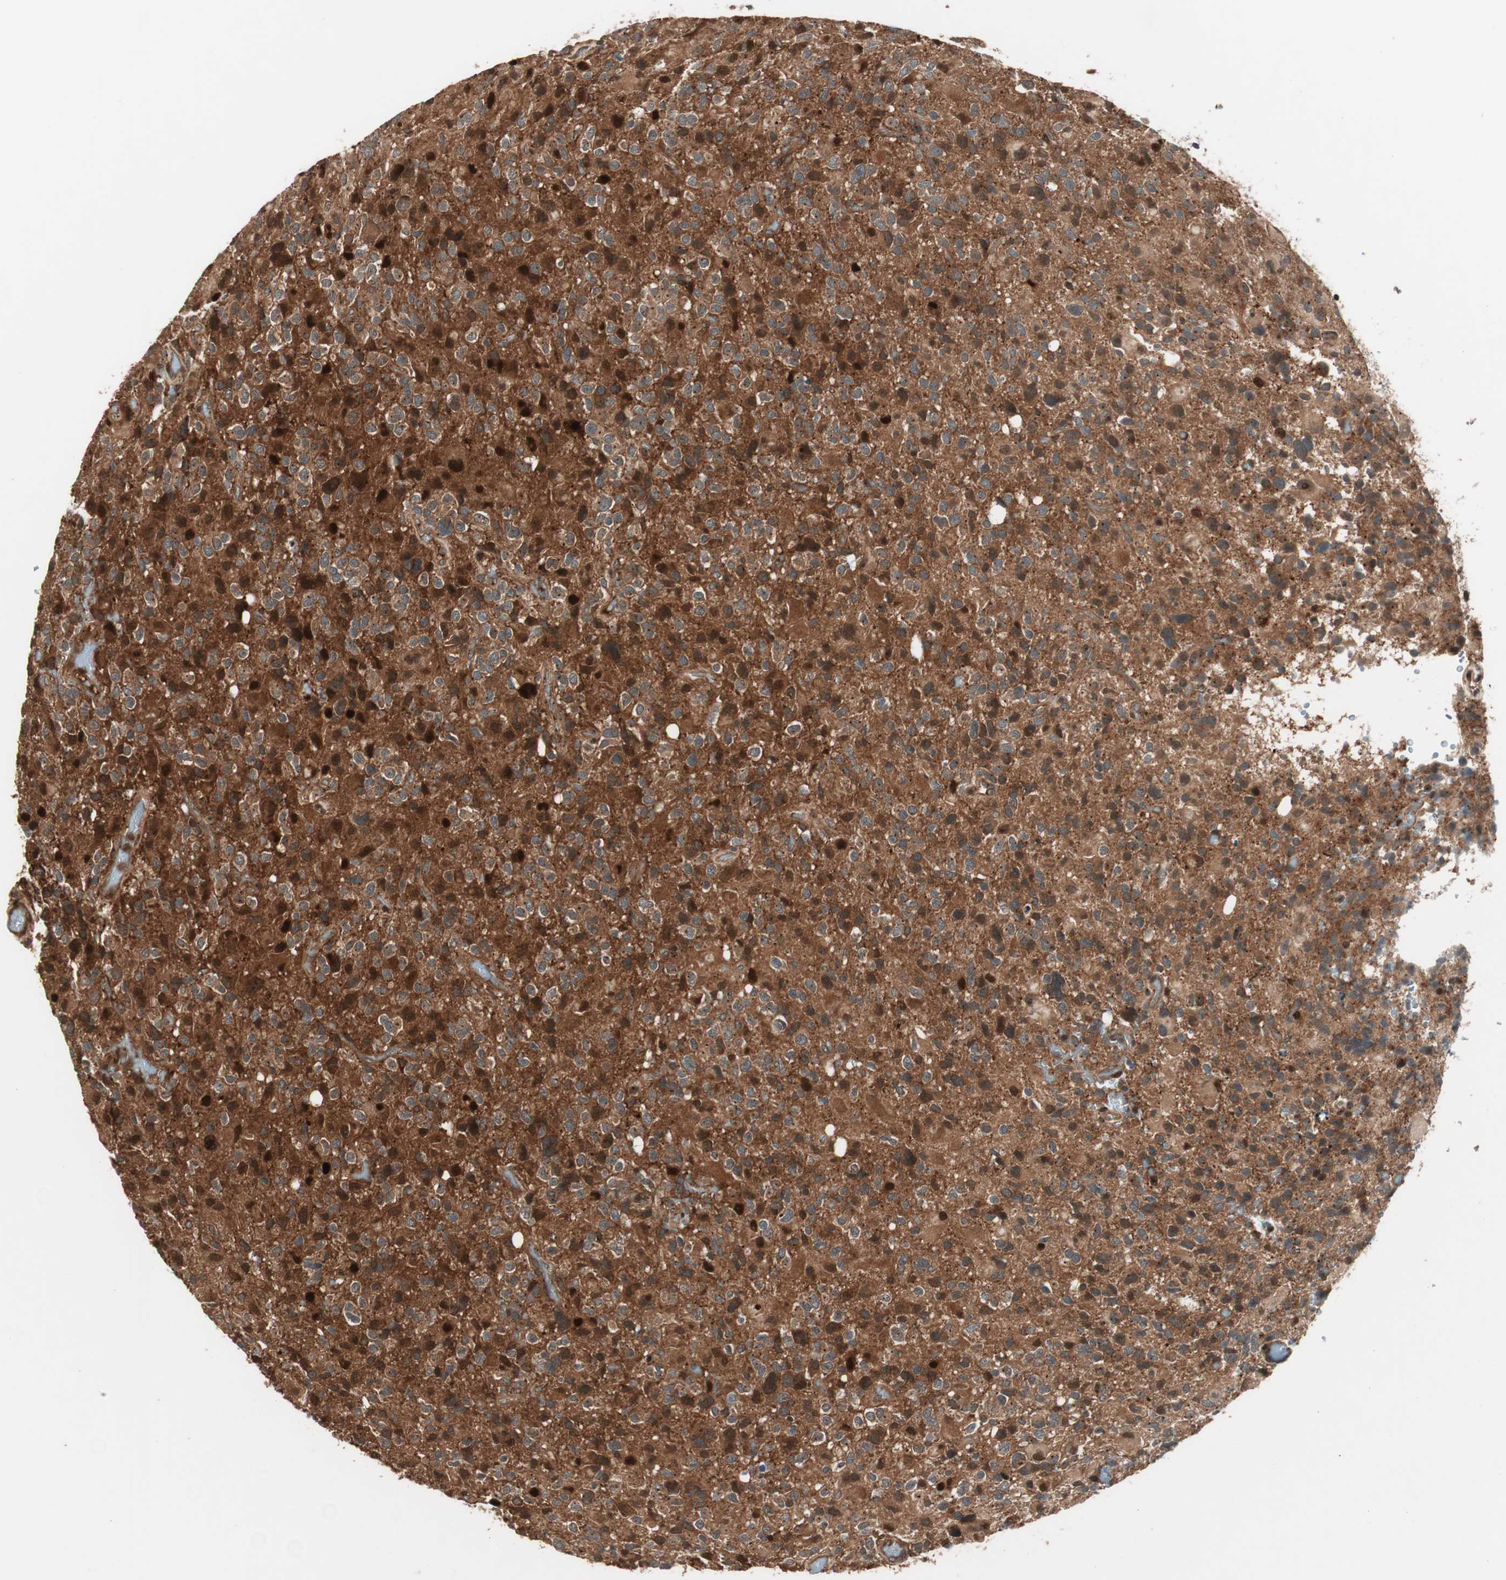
{"staining": {"intensity": "moderate", "quantity": ">75%", "location": "cytoplasmic/membranous"}, "tissue": "glioma", "cell_type": "Tumor cells", "image_type": "cancer", "snomed": [{"axis": "morphology", "description": "Glioma, malignant, High grade"}, {"axis": "topography", "description": "Brain"}], "caption": "Immunohistochemical staining of malignant glioma (high-grade) demonstrates medium levels of moderate cytoplasmic/membranous staining in approximately >75% of tumor cells.", "gene": "PRKG2", "patient": {"sex": "male", "age": 48}}